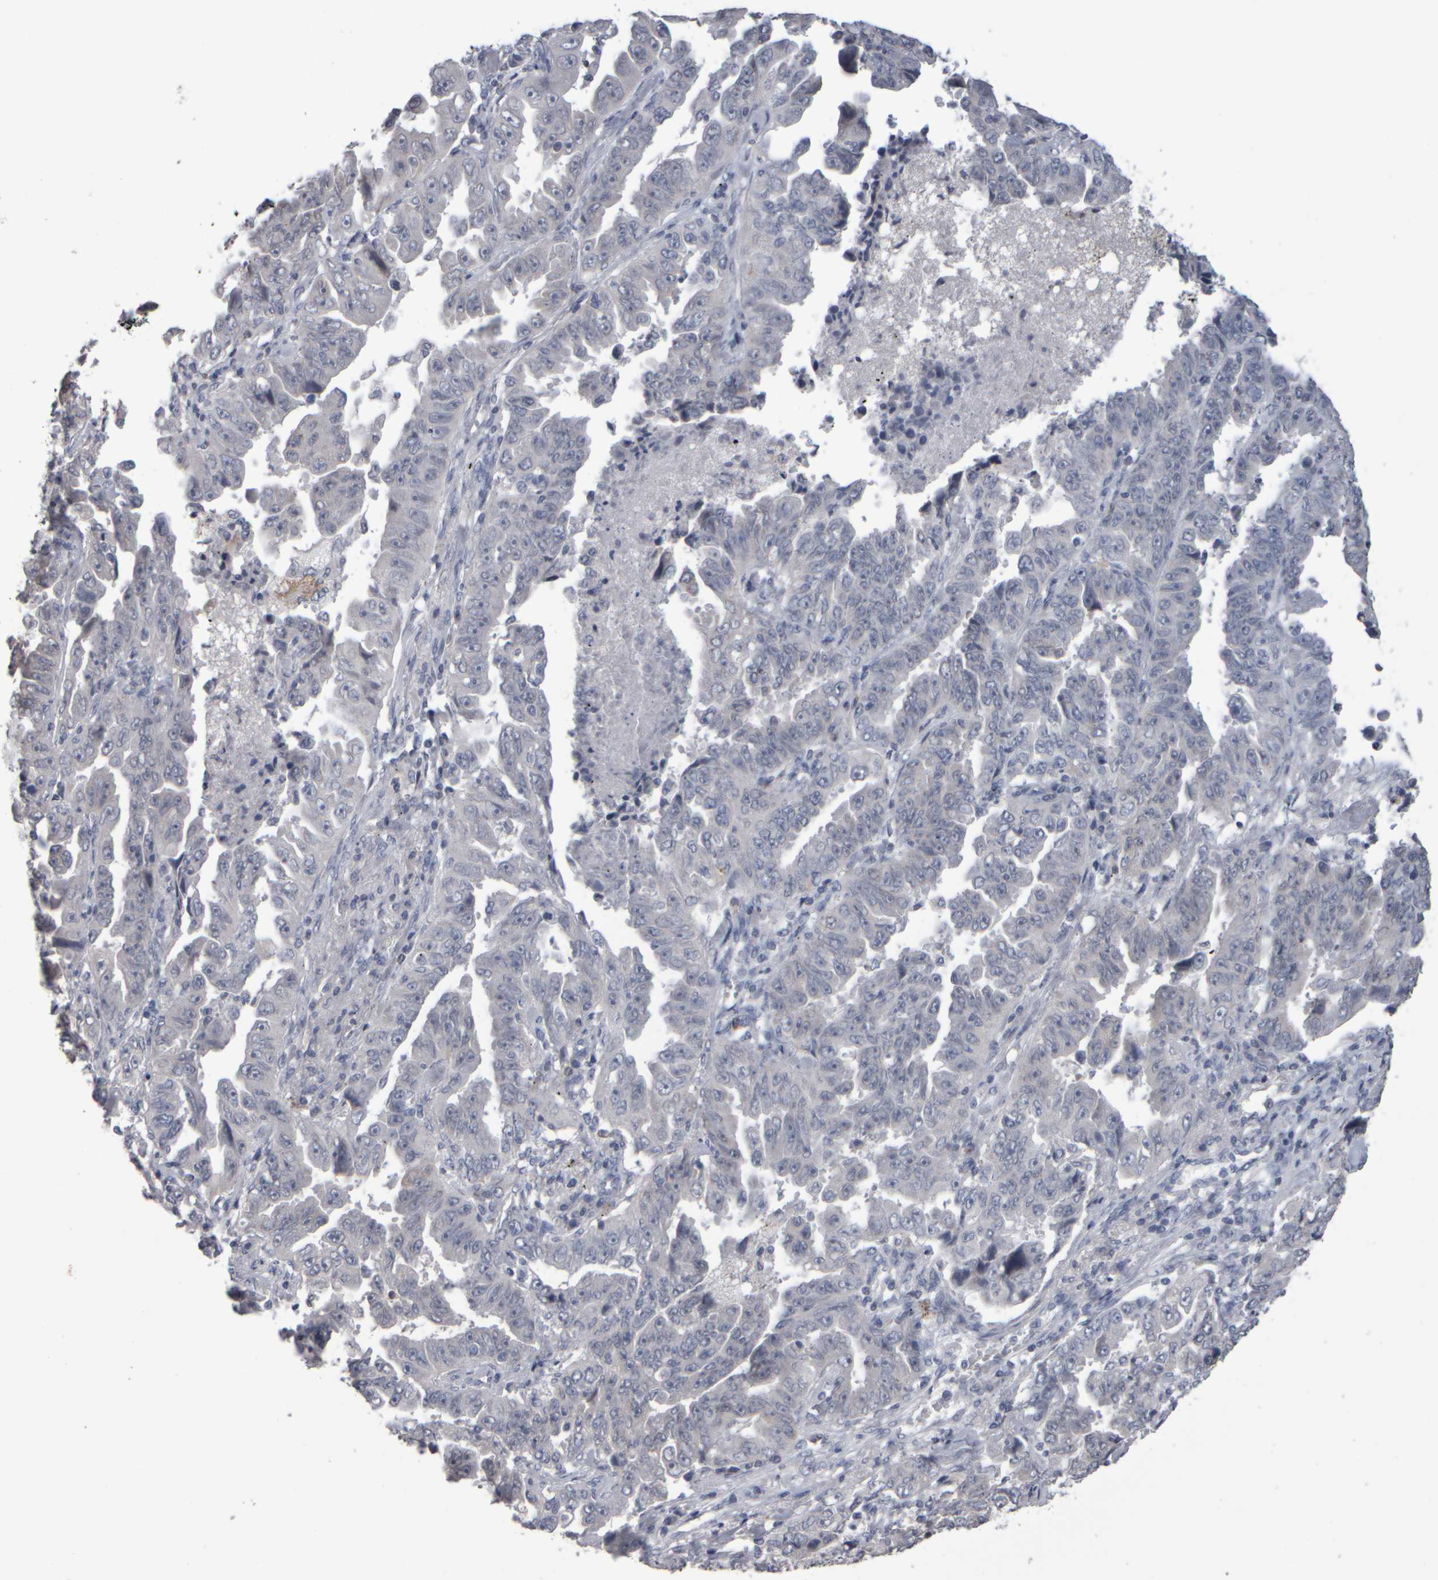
{"staining": {"intensity": "negative", "quantity": "none", "location": "none"}, "tissue": "lung cancer", "cell_type": "Tumor cells", "image_type": "cancer", "snomed": [{"axis": "morphology", "description": "Adenocarcinoma, NOS"}, {"axis": "topography", "description": "Lung"}], "caption": "This micrograph is of lung adenocarcinoma stained with immunohistochemistry to label a protein in brown with the nuclei are counter-stained blue. There is no staining in tumor cells.", "gene": "EPHX2", "patient": {"sex": "female", "age": 51}}